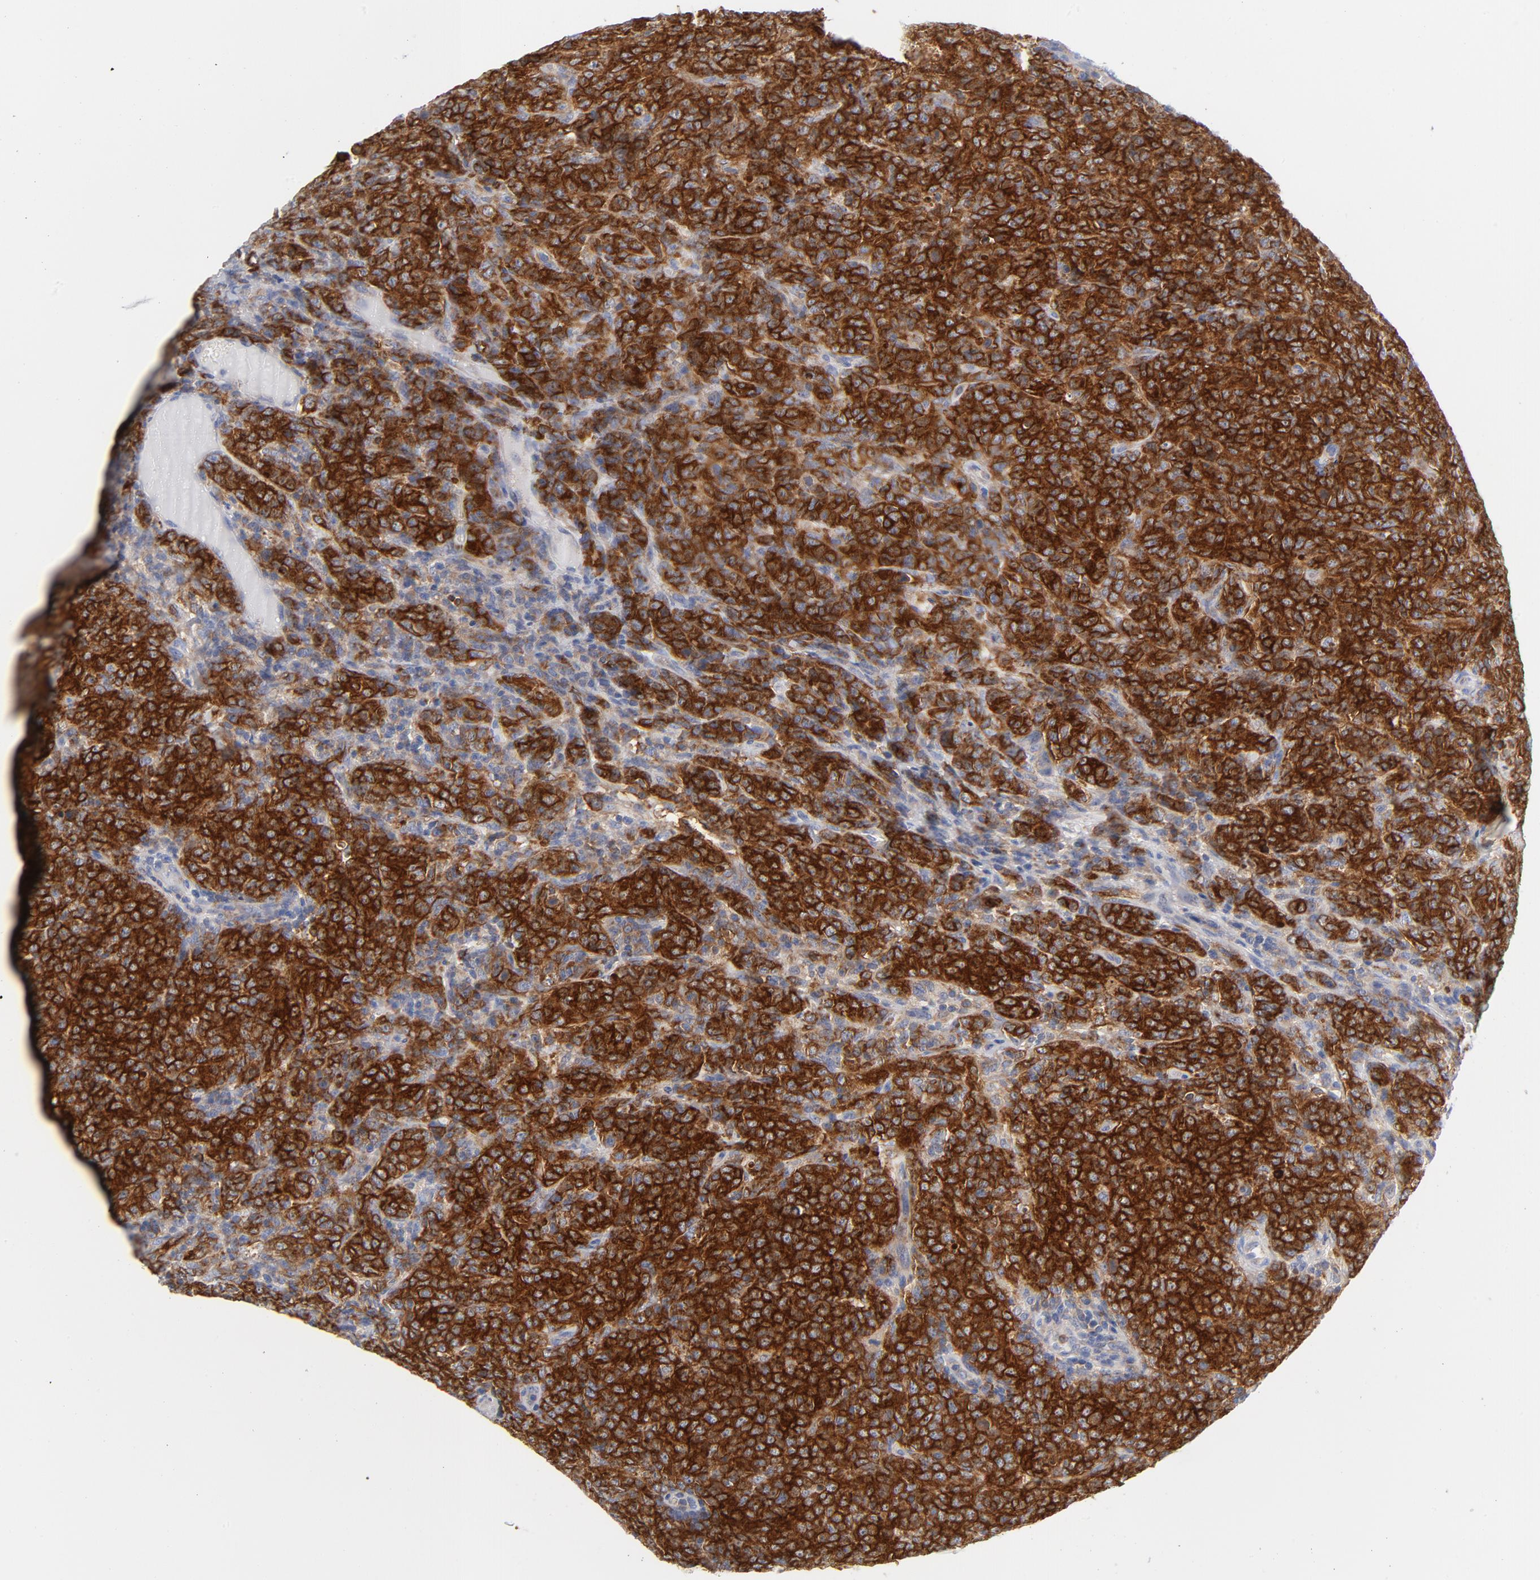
{"staining": {"intensity": "strong", "quantity": ">75%", "location": "cytoplasmic/membranous"}, "tissue": "lymphoma", "cell_type": "Tumor cells", "image_type": "cancer", "snomed": [{"axis": "morphology", "description": "Malignant lymphoma, non-Hodgkin's type, High grade"}, {"axis": "topography", "description": "Tonsil"}], "caption": "High-magnification brightfield microscopy of high-grade malignant lymphoma, non-Hodgkin's type stained with DAB (brown) and counterstained with hematoxylin (blue). tumor cells exhibit strong cytoplasmic/membranous staining is identified in about>75% of cells. The protein of interest is stained brown, and the nuclei are stained in blue (DAB (3,3'-diaminobenzidine) IHC with brightfield microscopy, high magnification).", "gene": "CD86", "patient": {"sex": "female", "age": 36}}